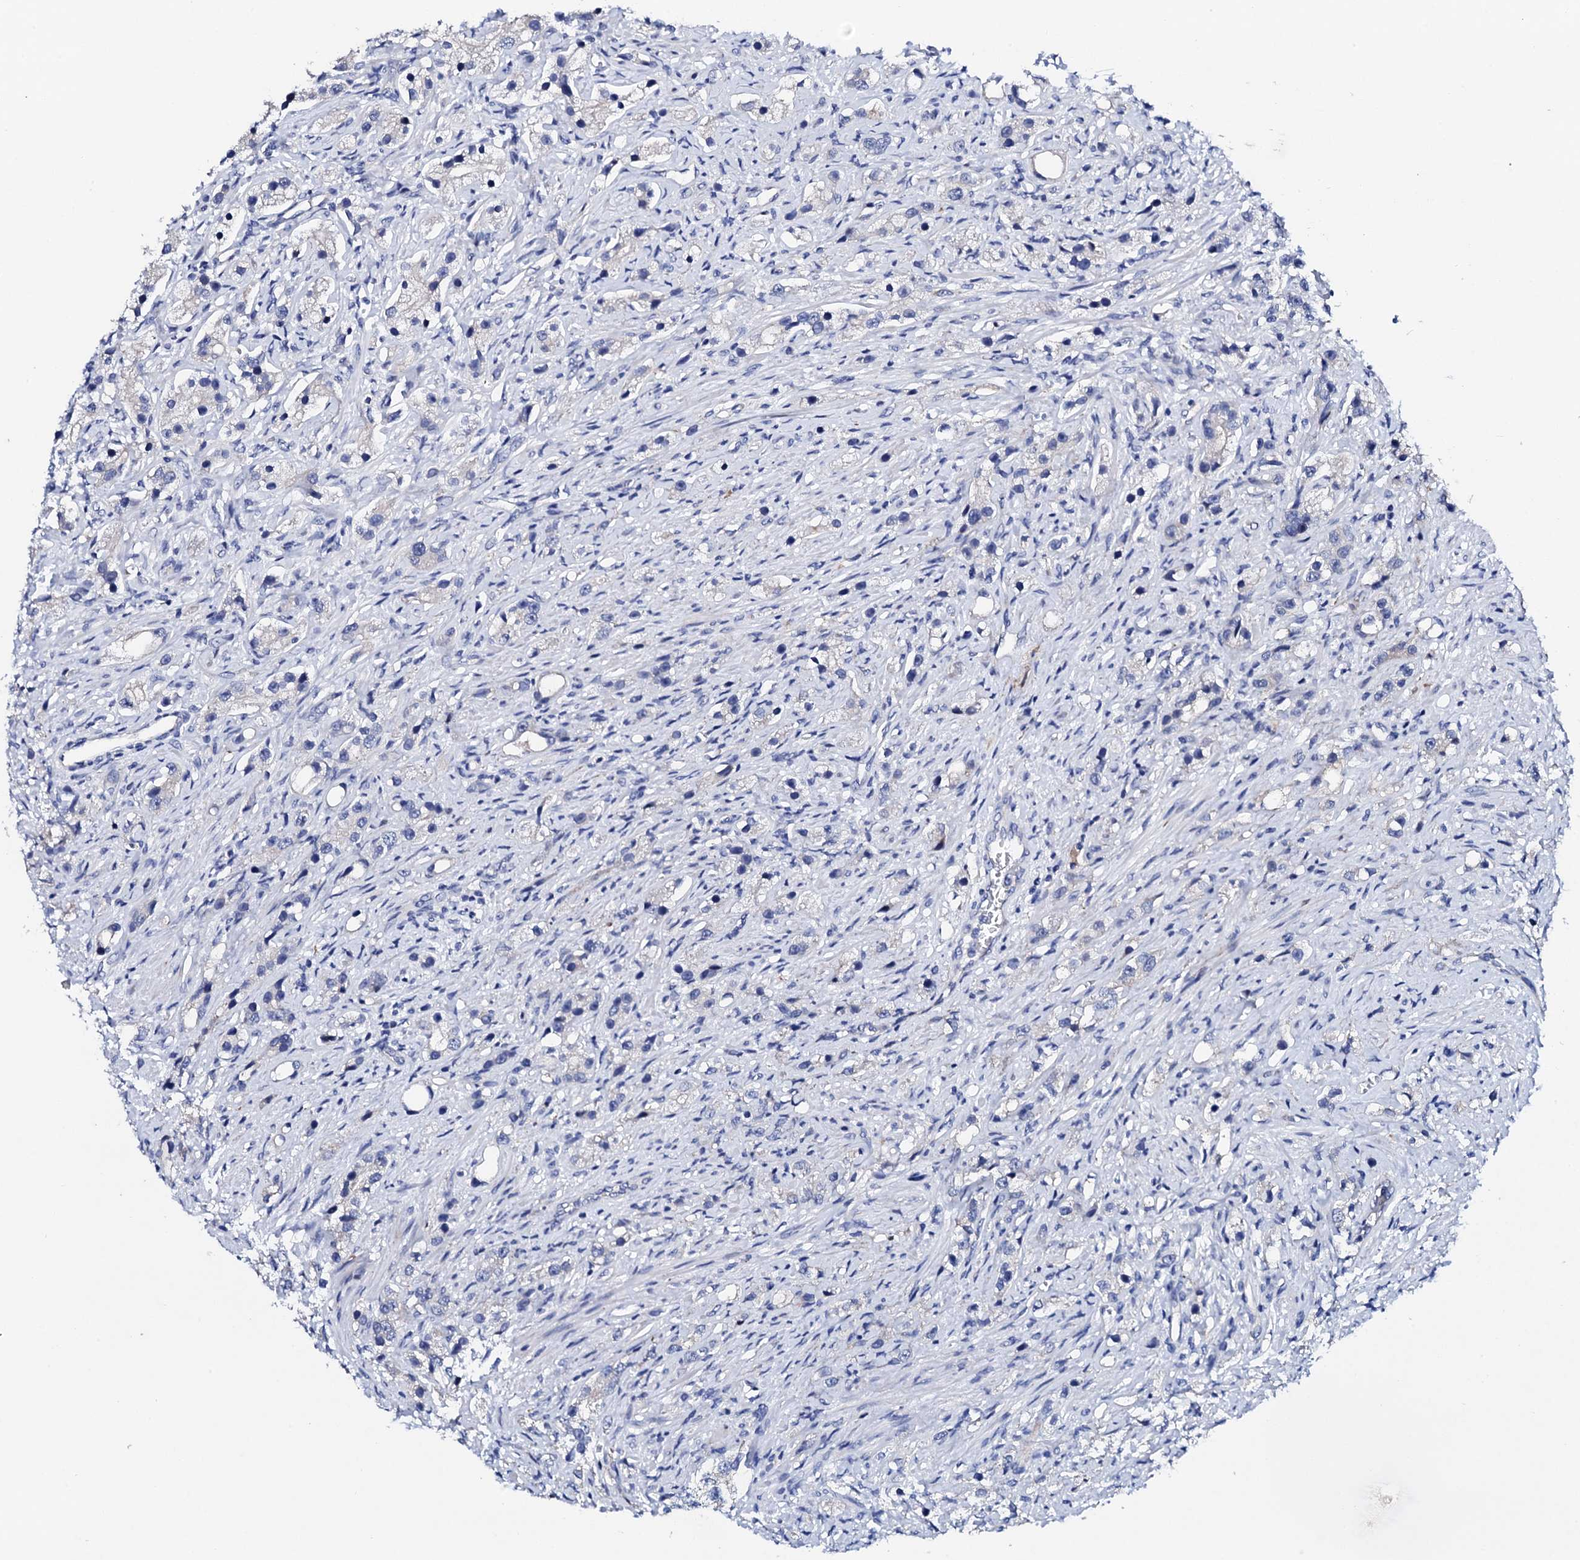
{"staining": {"intensity": "negative", "quantity": "none", "location": "none"}, "tissue": "prostate cancer", "cell_type": "Tumor cells", "image_type": "cancer", "snomed": [{"axis": "morphology", "description": "Adenocarcinoma, High grade"}, {"axis": "topography", "description": "Prostate"}], "caption": "The immunohistochemistry image has no significant expression in tumor cells of high-grade adenocarcinoma (prostate) tissue.", "gene": "TRDN", "patient": {"sex": "male", "age": 63}}